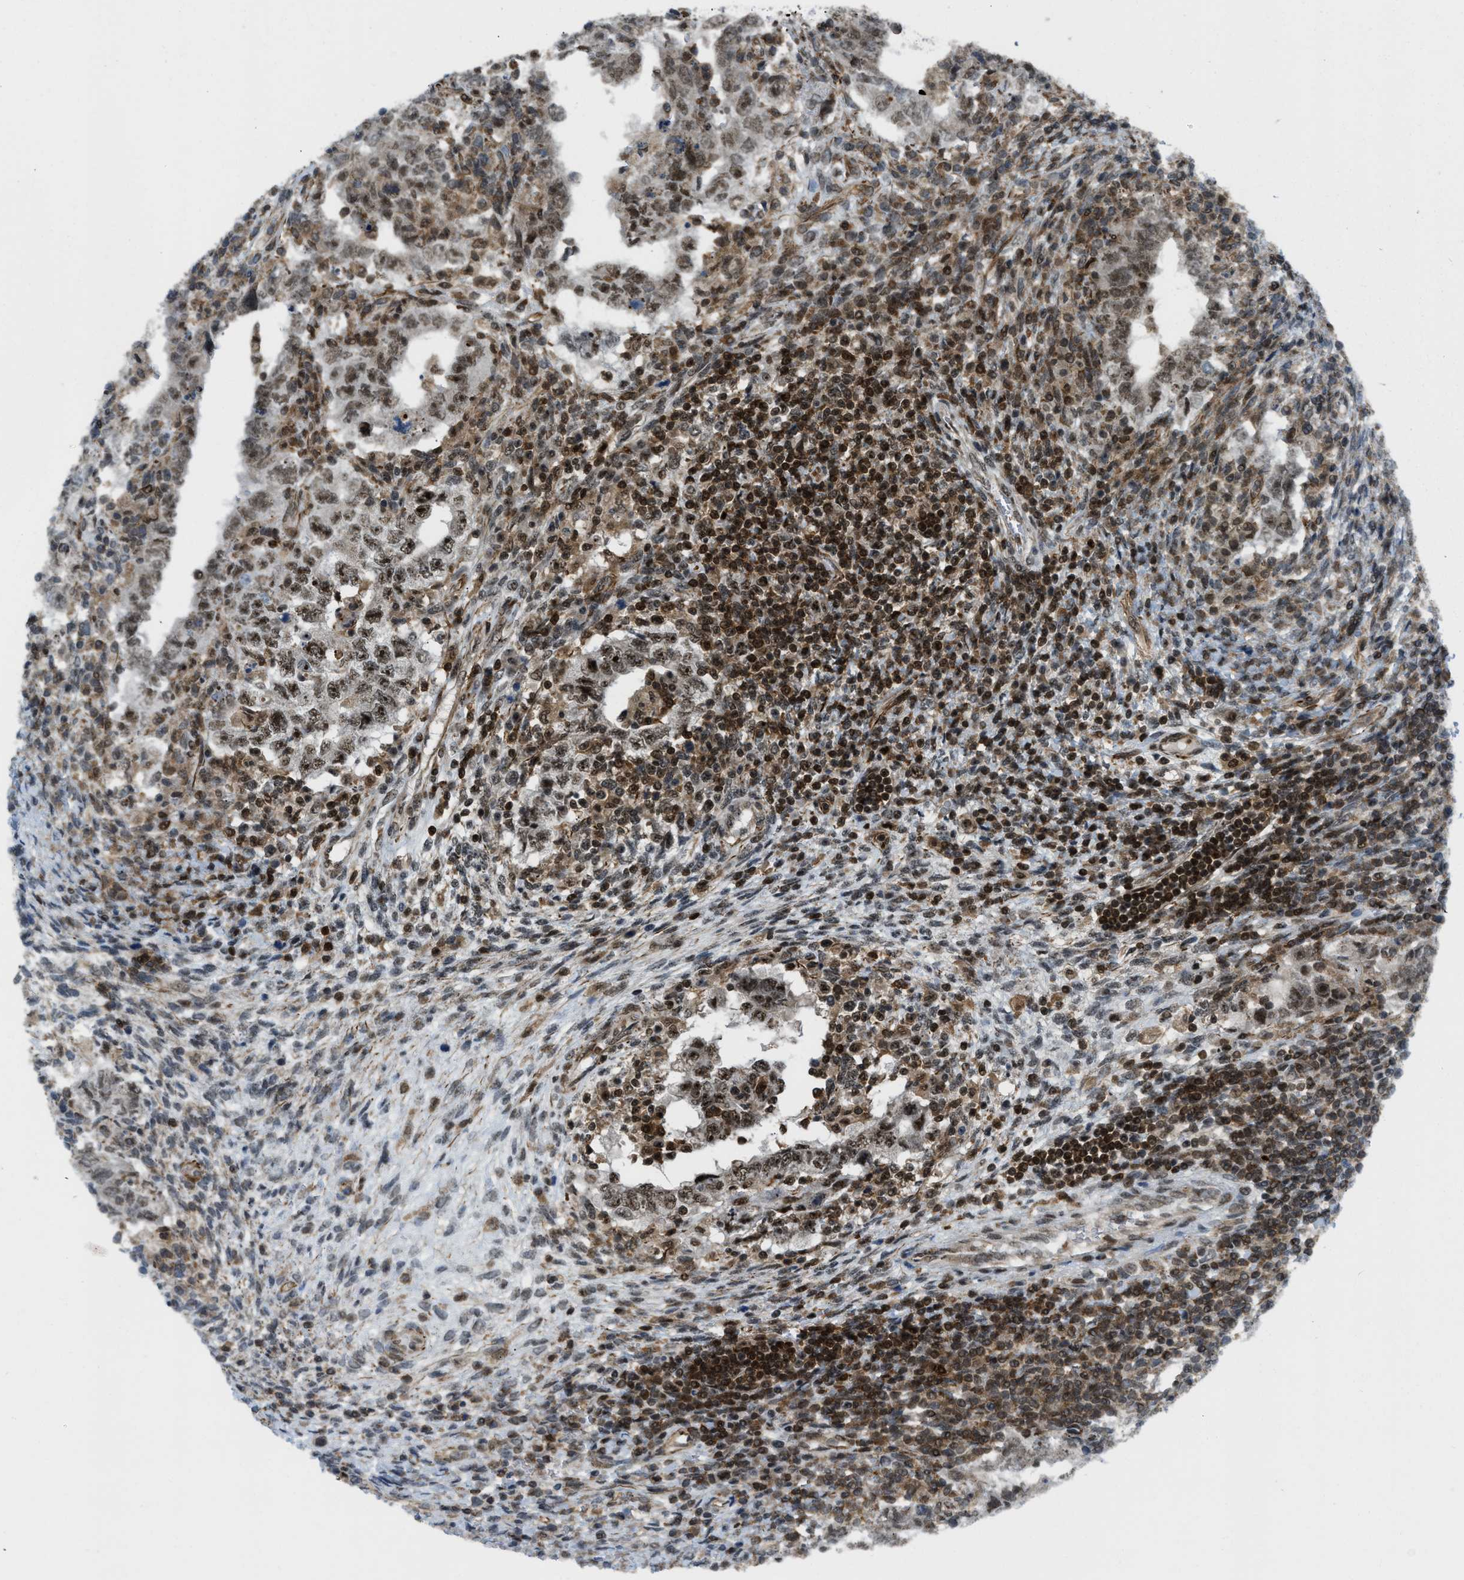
{"staining": {"intensity": "moderate", "quantity": ">75%", "location": "nuclear"}, "tissue": "testis cancer", "cell_type": "Tumor cells", "image_type": "cancer", "snomed": [{"axis": "morphology", "description": "Carcinoma, Embryonal, NOS"}, {"axis": "topography", "description": "Testis"}], "caption": "This is a histology image of IHC staining of embryonal carcinoma (testis), which shows moderate expression in the nuclear of tumor cells.", "gene": "E2F1", "patient": {"sex": "male", "age": 26}}